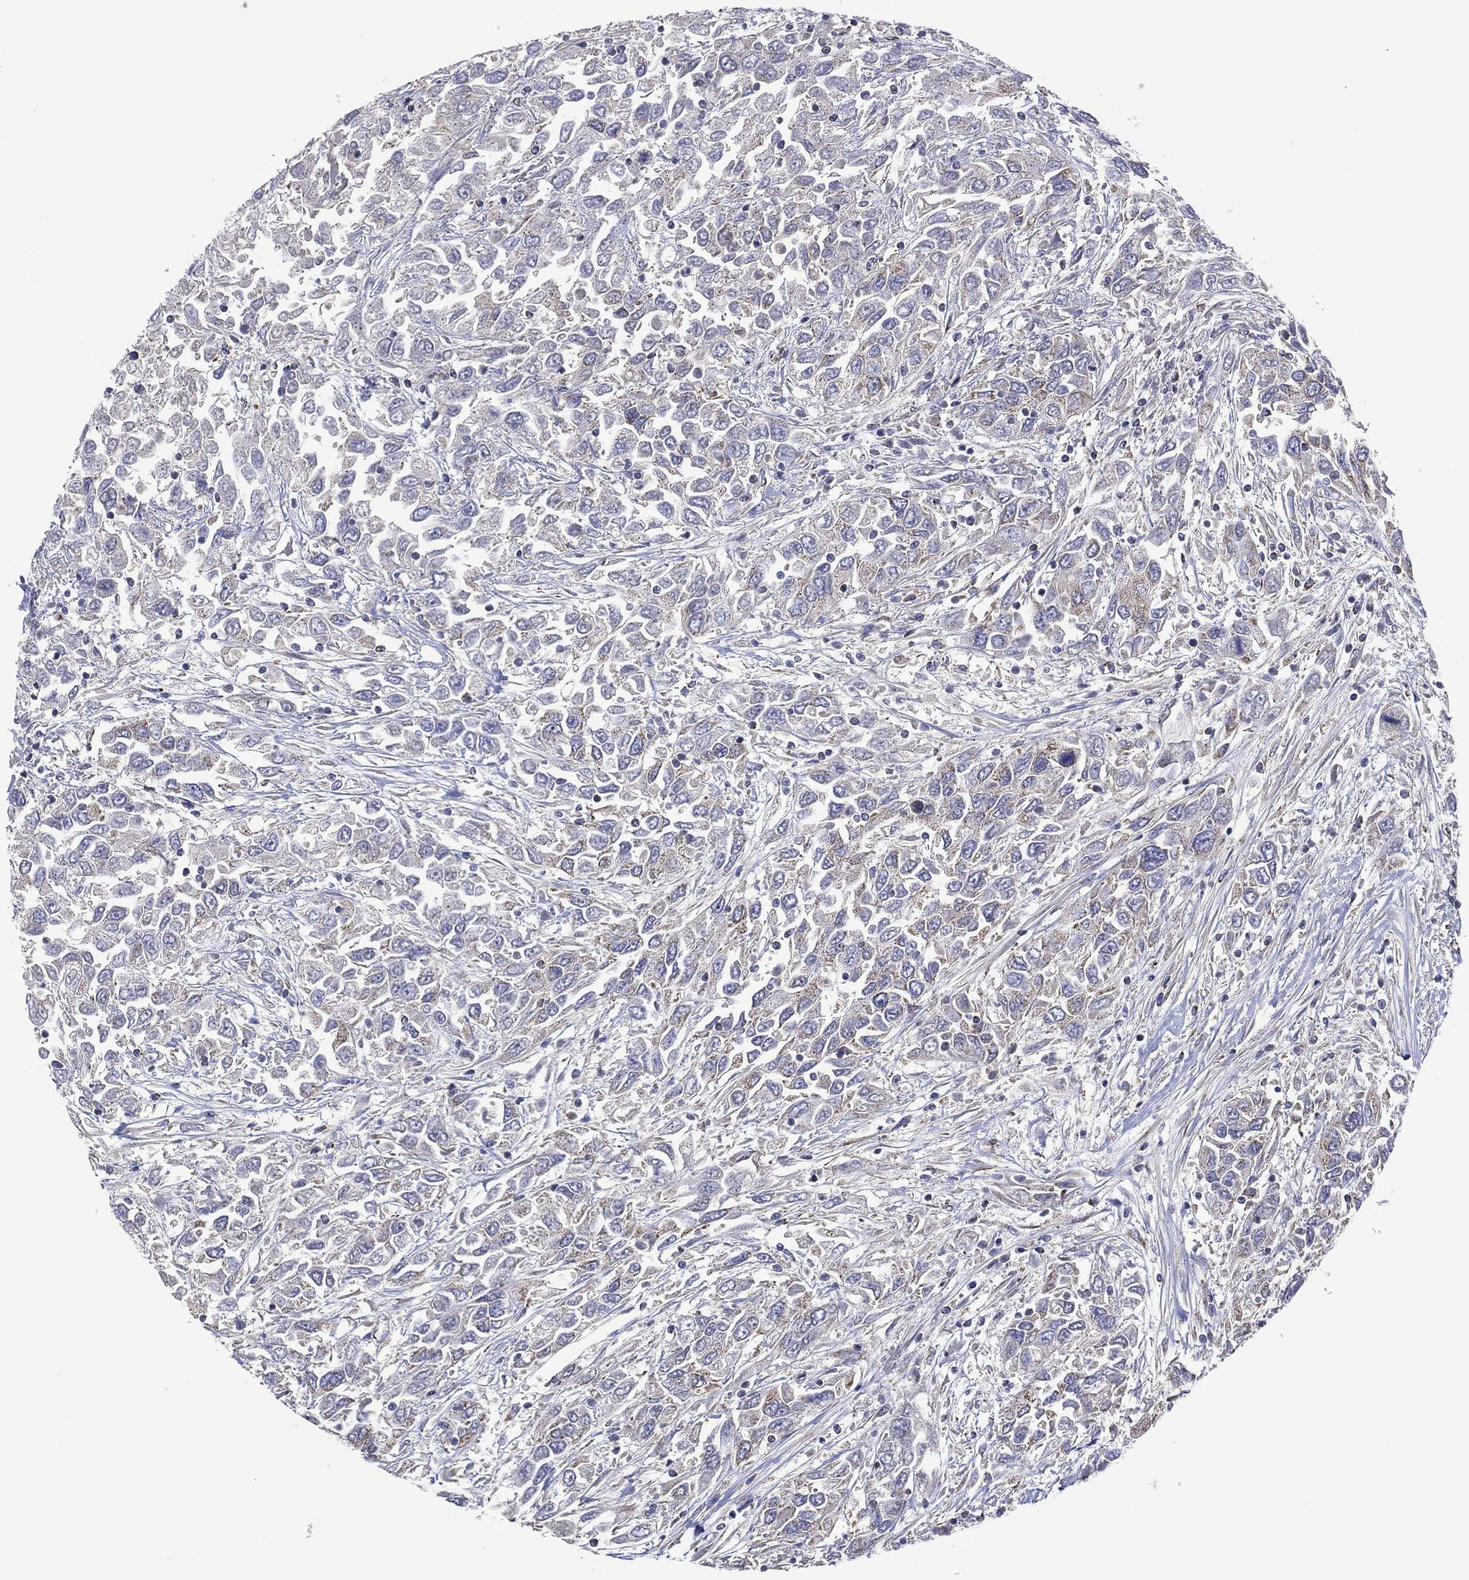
{"staining": {"intensity": "negative", "quantity": "none", "location": "none"}, "tissue": "urothelial cancer", "cell_type": "Tumor cells", "image_type": "cancer", "snomed": [{"axis": "morphology", "description": "Urothelial carcinoma, High grade"}, {"axis": "topography", "description": "Urinary bladder"}], "caption": "DAB (3,3'-diaminobenzidine) immunohistochemical staining of urothelial cancer reveals no significant positivity in tumor cells. (DAB (3,3'-diaminobenzidine) immunohistochemistry with hematoxylin counter stain).", "gene": "PIDD1", "patient": {"sex": "male", "age": 76}}